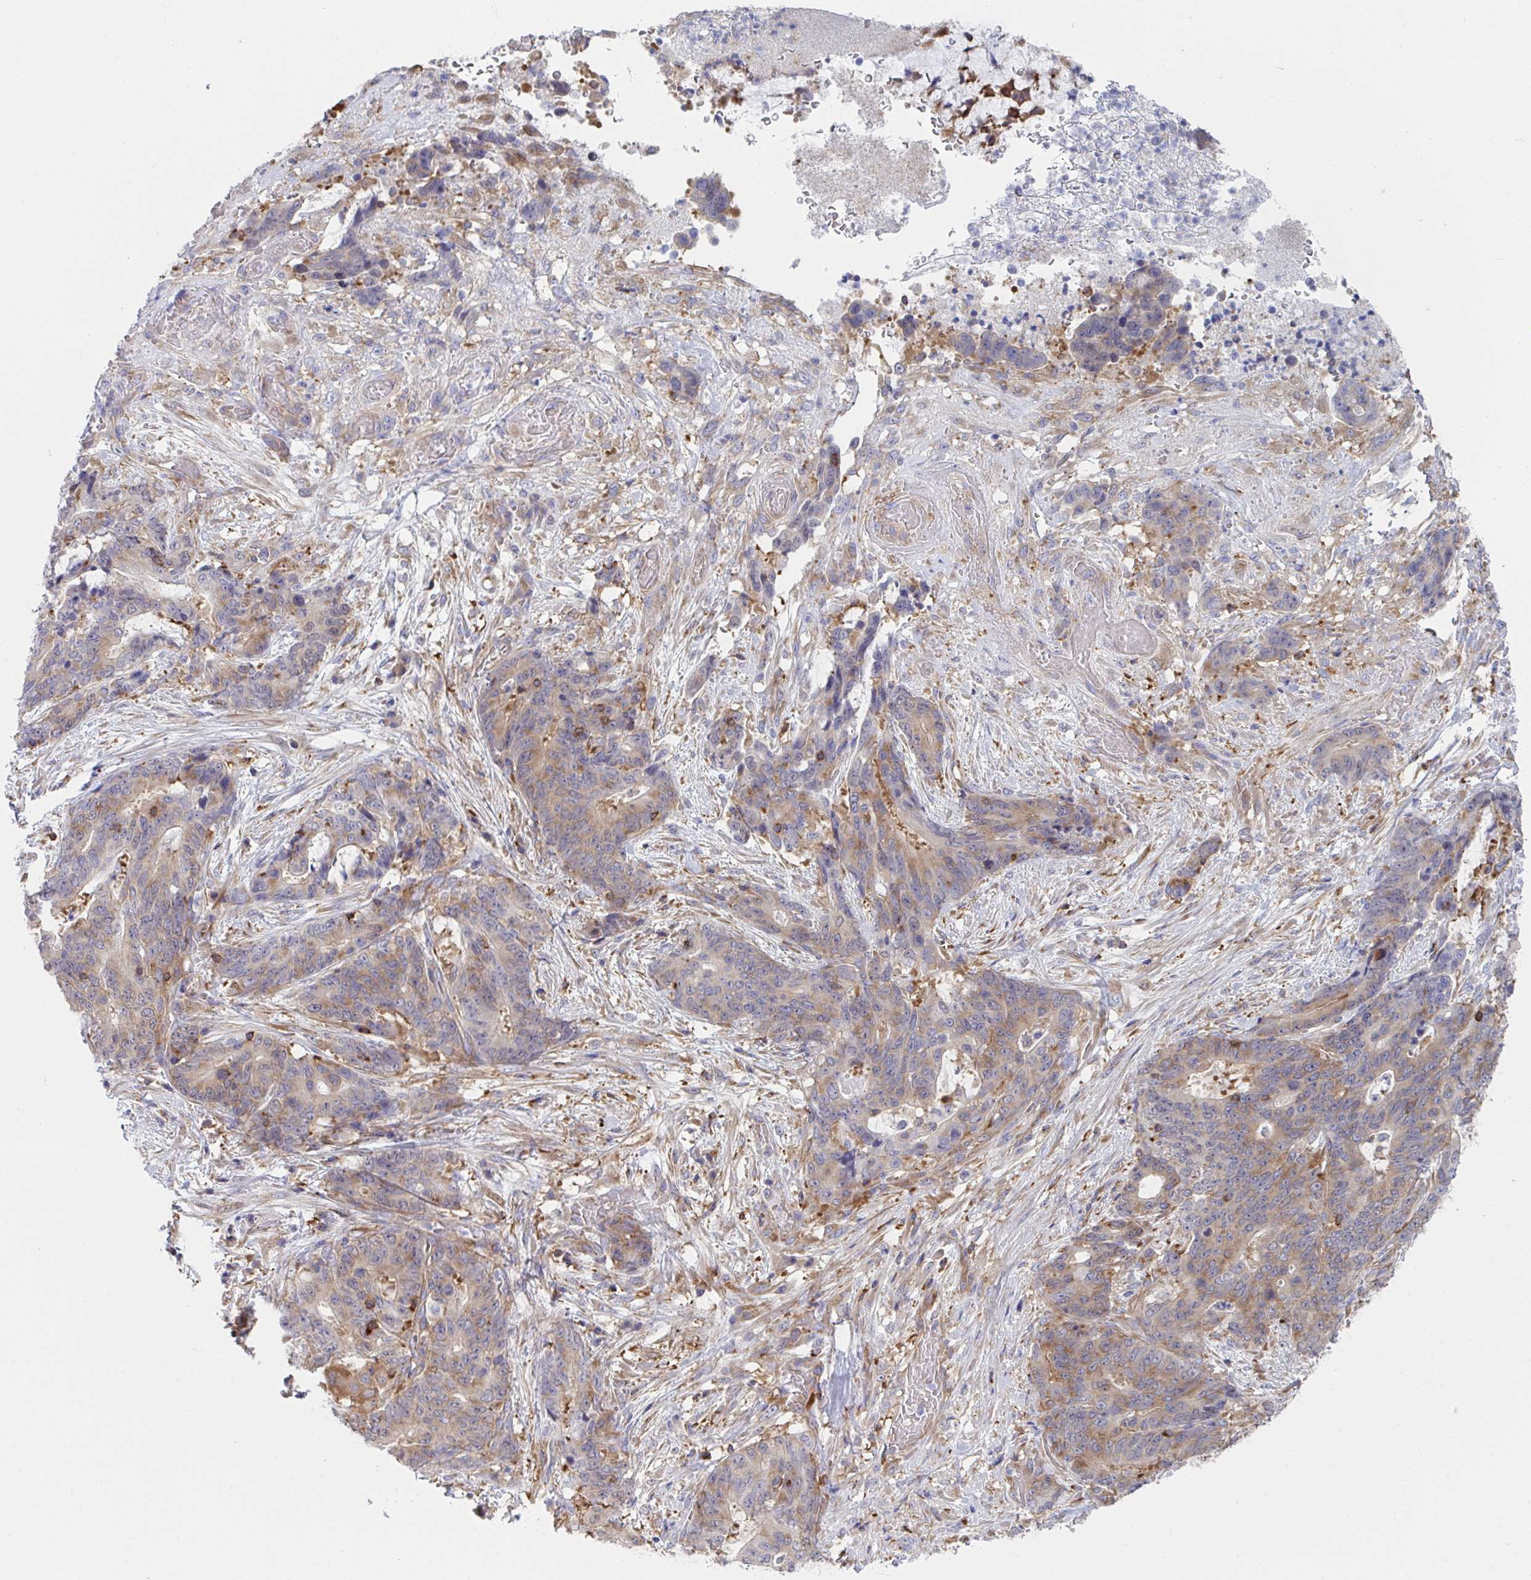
{"staining": {"intensity": "weak", "quantity": "25%-75%", "location": "cytoplasmic/membranous"}, "tissue": "stomach cancer", "cell_type": "Tumor cells", "image_type": "cancer", "snomed": [{"axis": "morphology", "description": "Normal tissue, NOS"}, {"axis": "morphology", "description": "Adenocarcinoma, NOS"}, {"axis": "topography", "description": "Stomach"}], "caption": "Immunohistochemistry of human stomach cancer (adenocarcinoma) reveals low levels of weak cytoplasmic/membranous staining in approximately 25%-75% of tumor cells.", "gene": "WNK1", "patient": {"sex": "female", "age": 64}}